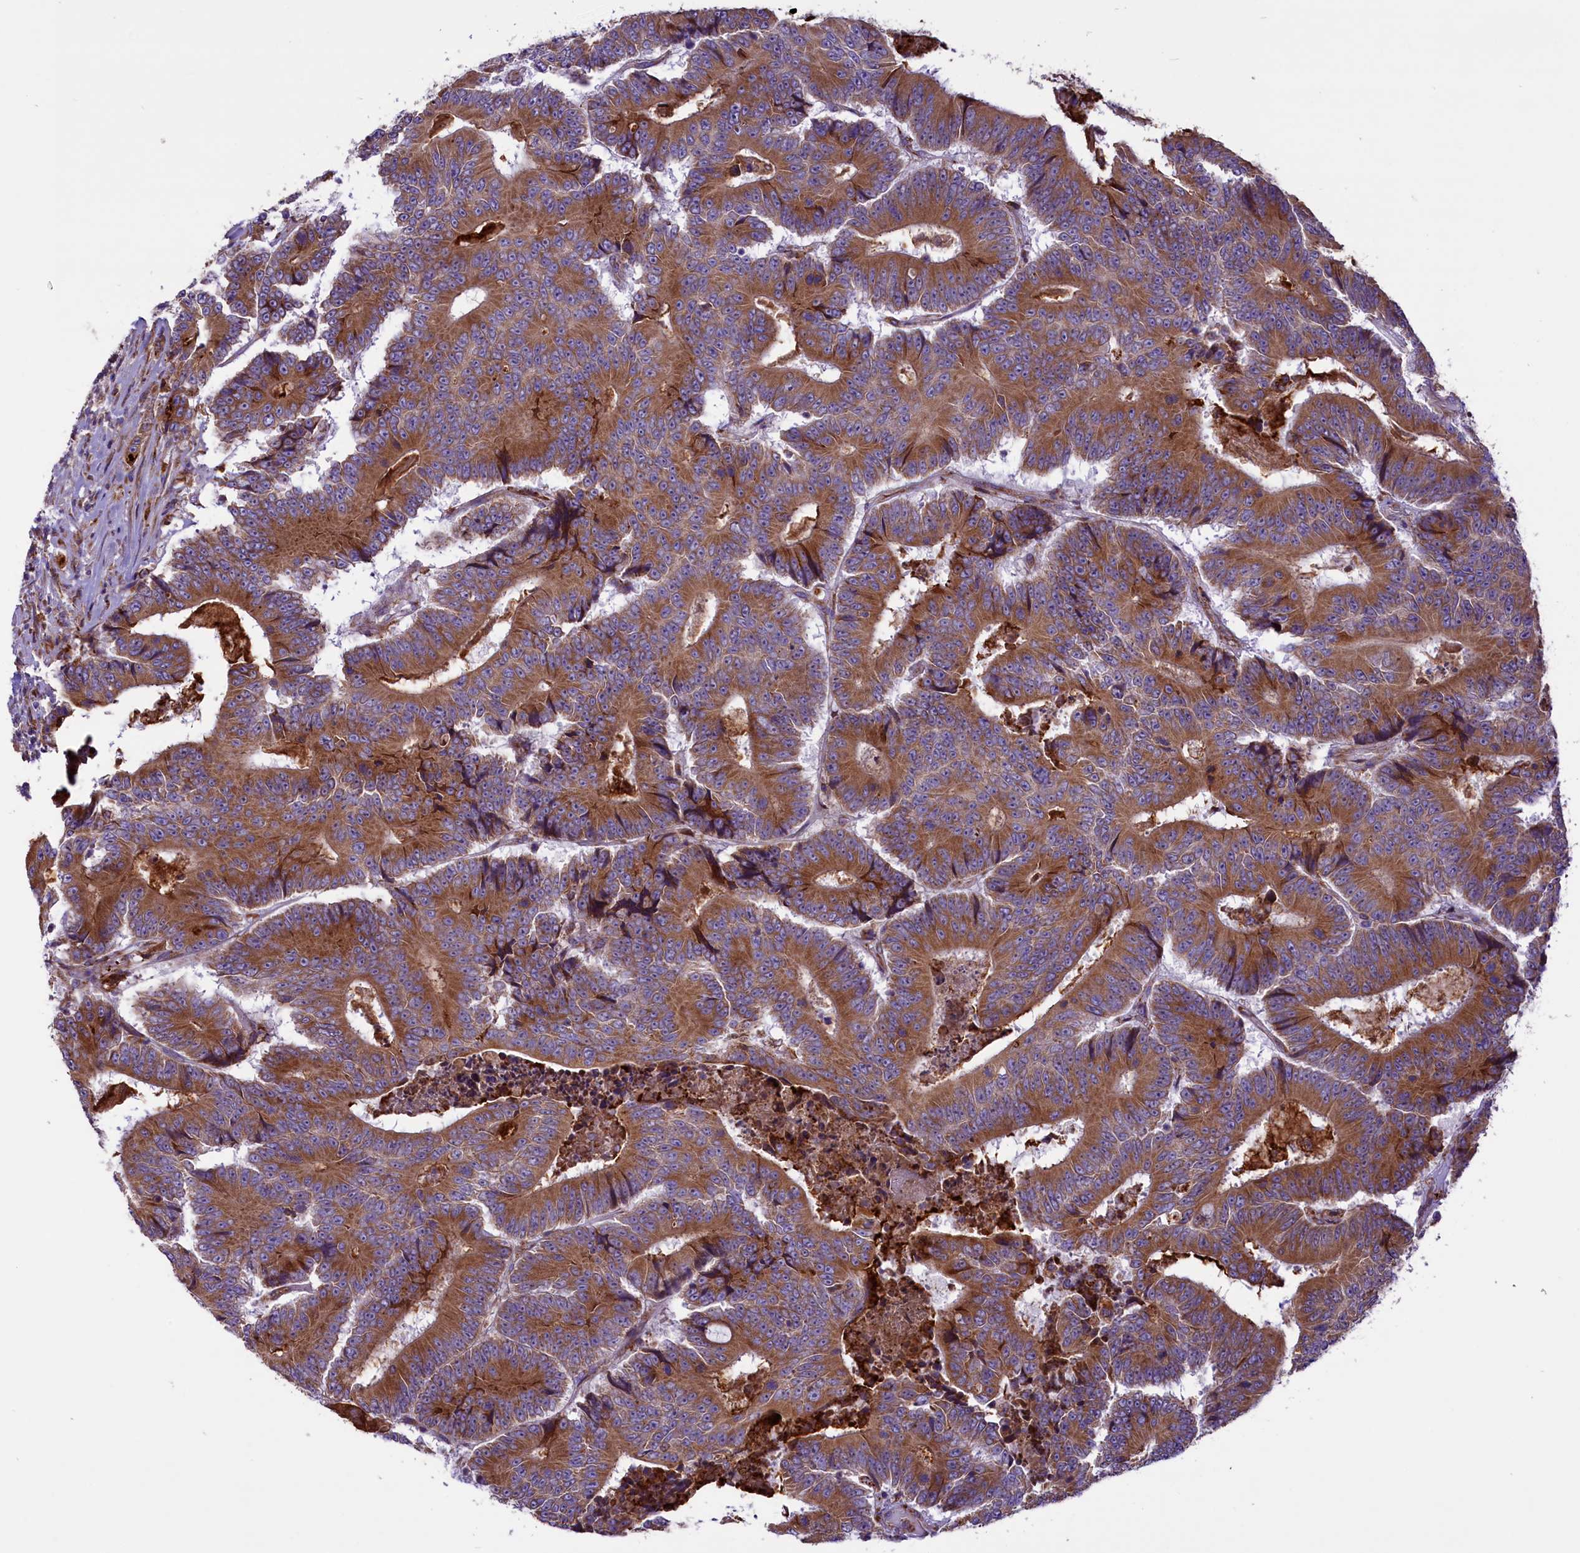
{"staining": {"intensity": "moderate", "quantity": ">75%", "location": "cytoplasmic/membranous"}, "tissue": "colorectal cancer", "cell_type": "Tumor cells", "image_type": "cancer", "snomed": [{"axis": "morphology", "description": "Adenocarcinoma, NOS"}, {"axis": "topography", "description": "Colon"}], "caption": "DAB (3,3'-diaminobenzidine) immunohistochemical staining of human adenocarcinoma (colorectal) displays moderate cytoplasmic/membranous protein staining in about >75% of tumor cells.", "gene": "PTPRU", "patient": {"sex": "male", "age": 83}}